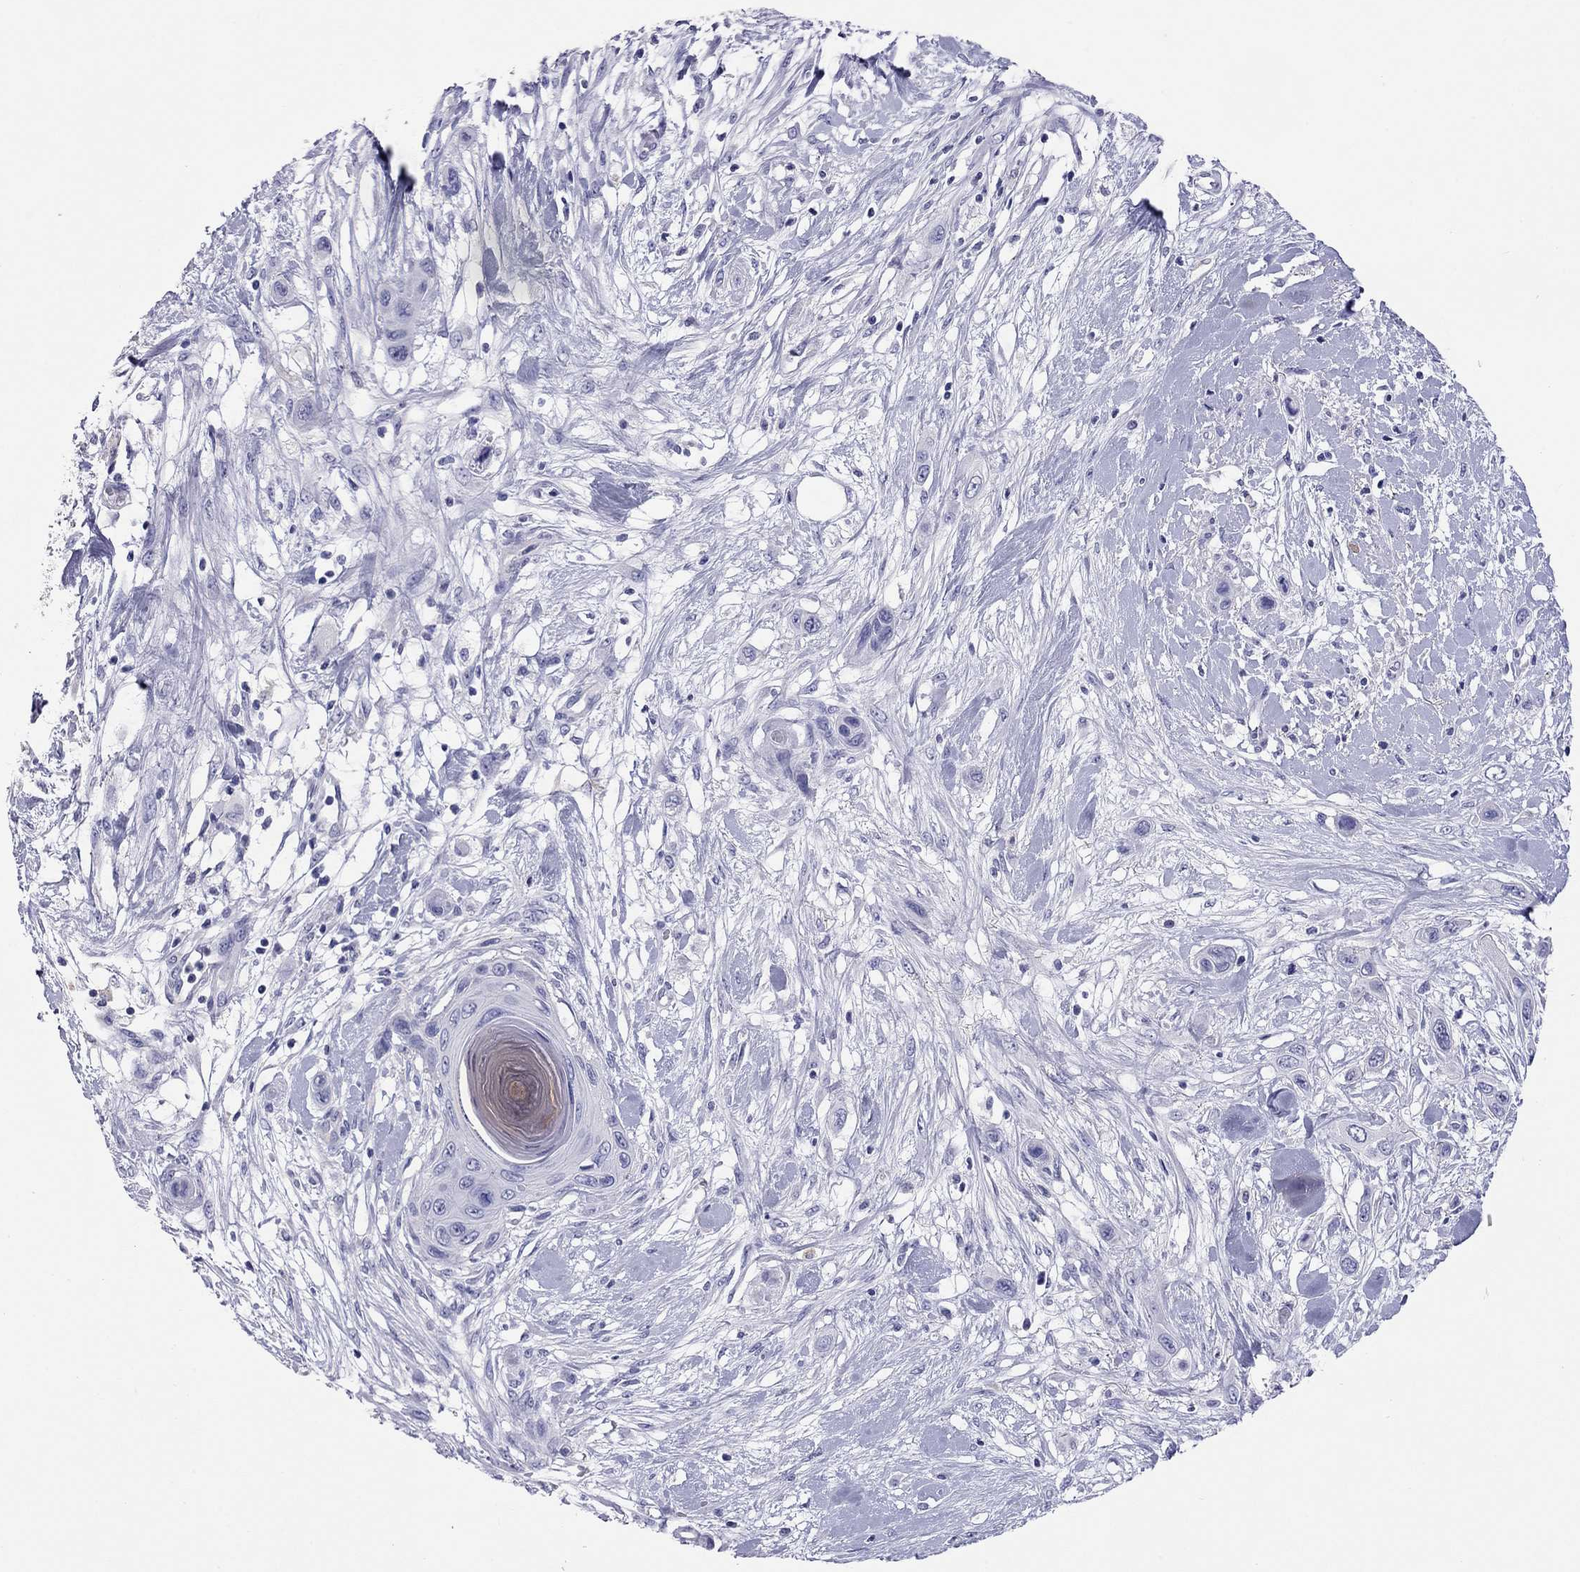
{"staining": {"intensity": "negative", "quantity": "none", "location": "none"}, "tissue": "skin cancer", "cell_type": "Tumor cells", "image_type": "cancer", "snomed": [{"axis": "morphology", "description": "Squamous cell carcinoma, NOS"}, {"axis": "topography", "description": "Skin"}], "caption": "Immunohistochemical staining of human skin cancer displays no significant staining in tumor cells.", "gene": "CALHM1", "patient": {"sex": "male", "age": 79}}